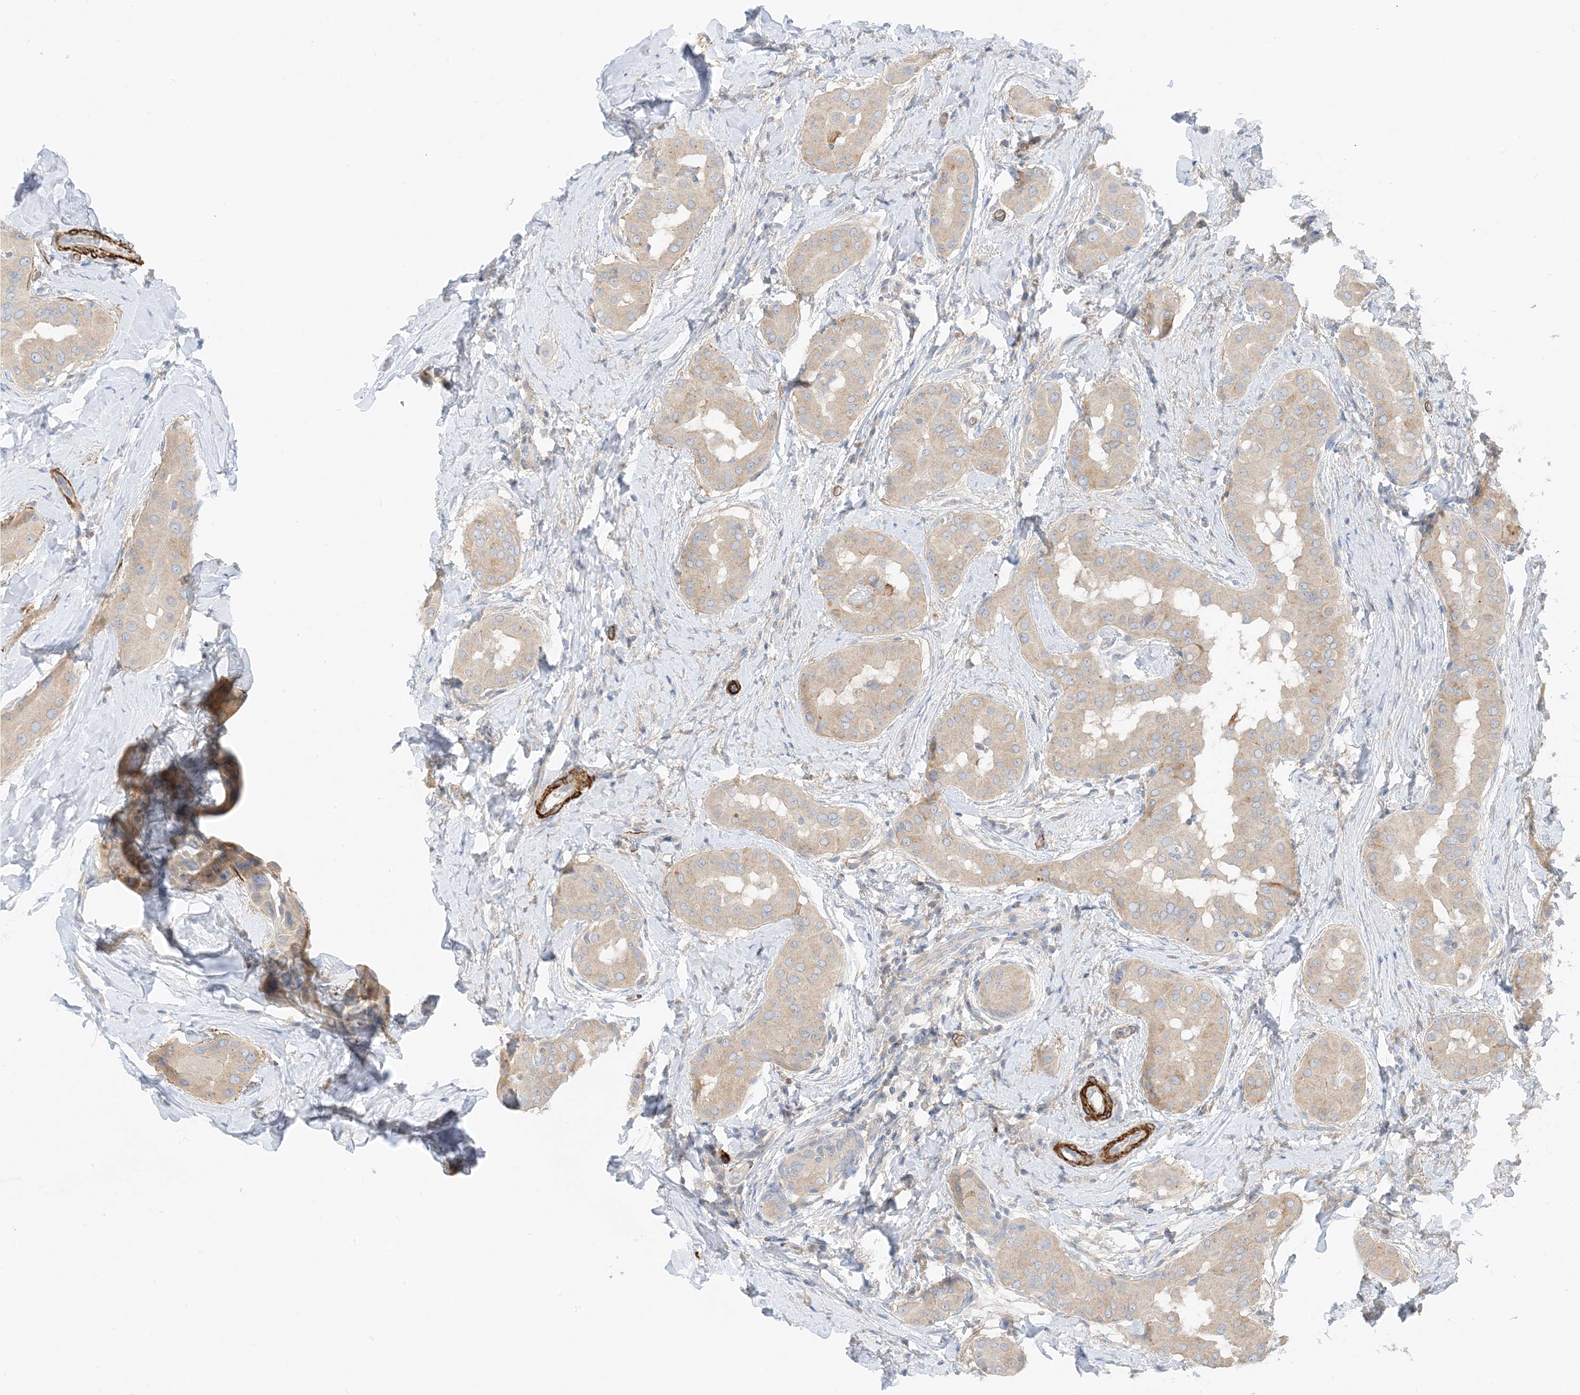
{"staining": {"intensity": "weak", "quantity": "25%-75%", "location": "cytoplasmic/membranous"}, "tissue": "thyroid cancer", "cell_type": "Tumor cells", "image_type": "cancer", "snomed": [{"axis": "morphology", "description": "Papillary adenocarcinoma, NOS"}, {"axis": "topography", "description": "Thyroid gland"}], "caption": "Brown immunohistochemical staining in papillary adenocarcinoma (thyroid) reveals weak cytoplasmic/membranous staining in about 25%-75% of tumor cells.", "gene": "KIFBP", "patient": {"sex": "male", "age": 33}}